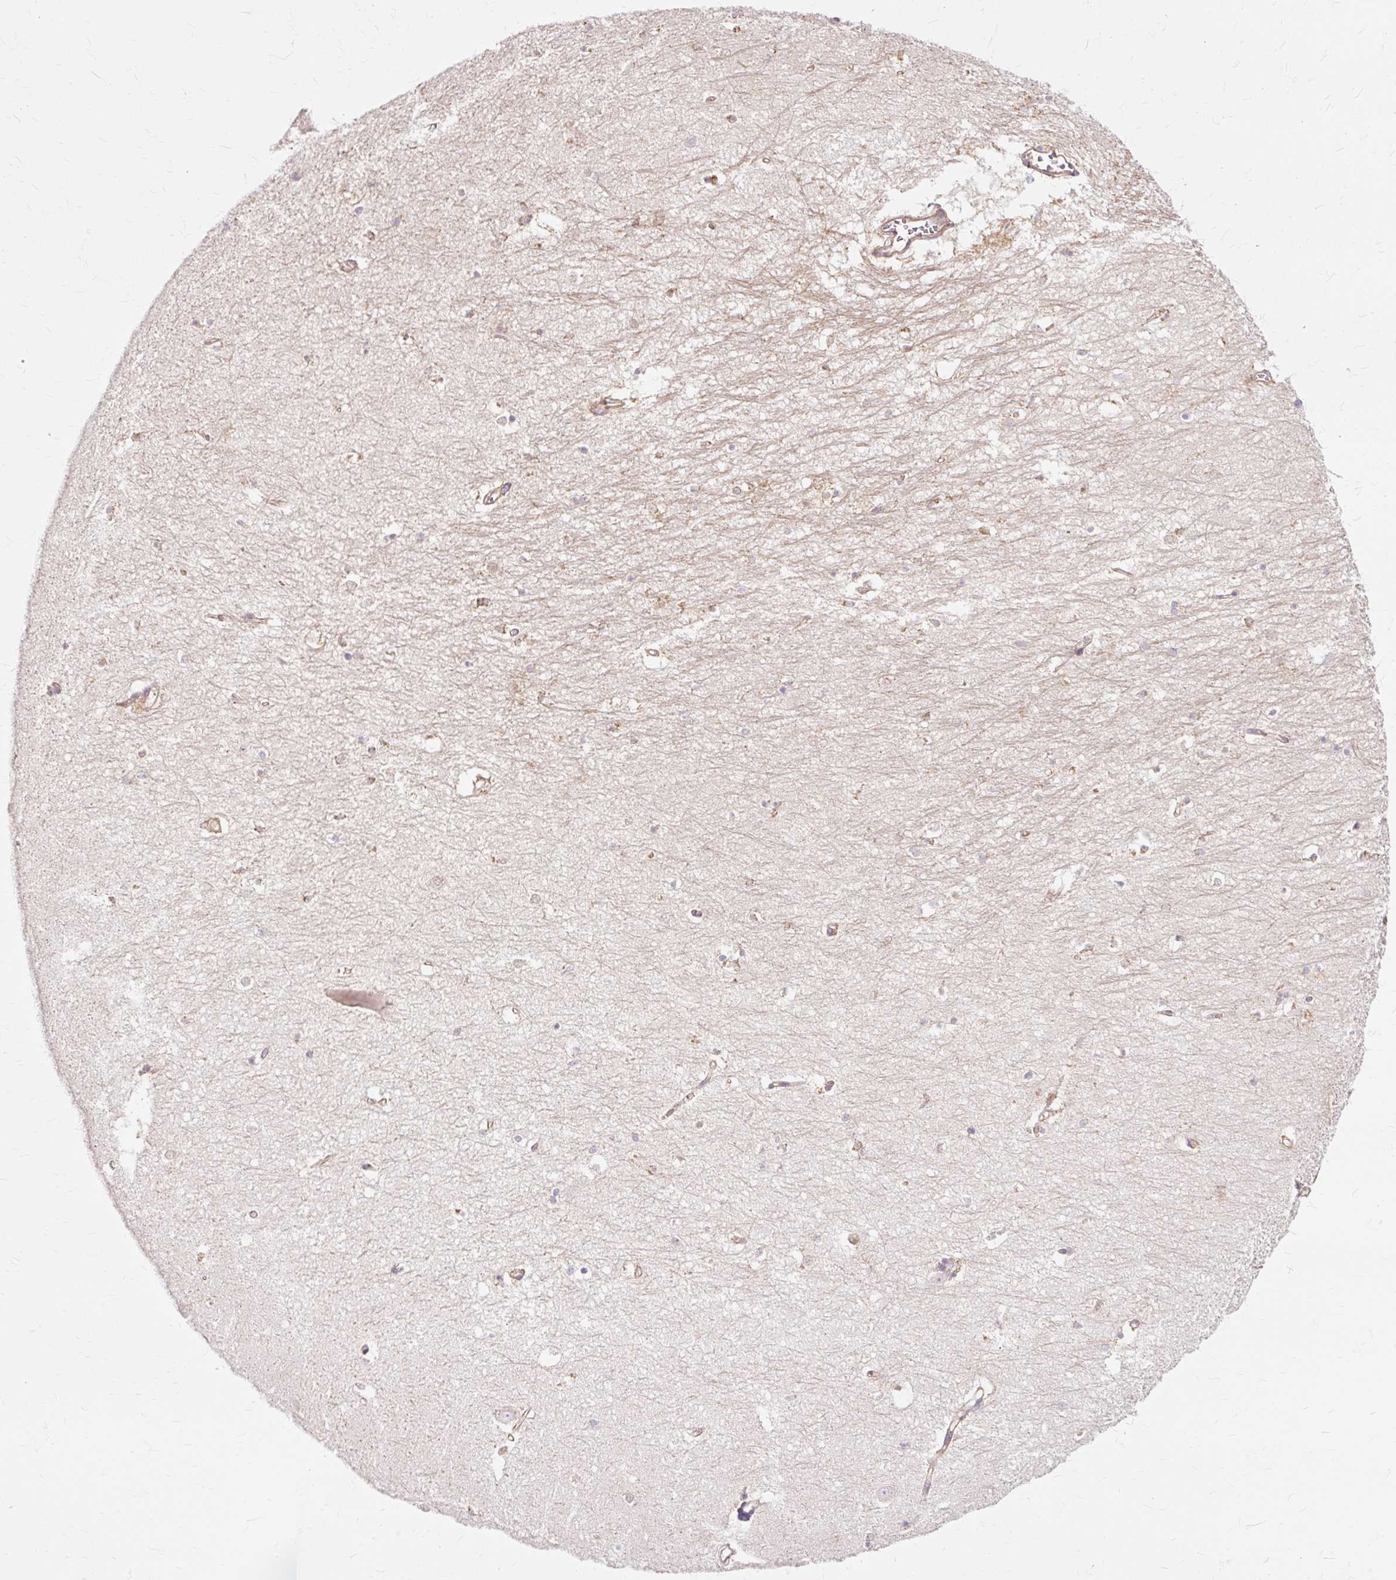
{"staining": {"intensity": "negative", "quantity": "none", "location": "none"}, "tissue": "hippocampus", "cell_type": "Glial cells", "image_type": "normal", "snomed": [{"axis": "morphology", "description": "Normal tissue, NOS"}, {"axis": "topography", "description": "Hippocampus"}], "caption": "Immunohistochemical staining of normal human hippocampus displays no significant expression in glial cells.", "gene": "TSPAN8", "patient": {"sex": "female", "age": 64}}